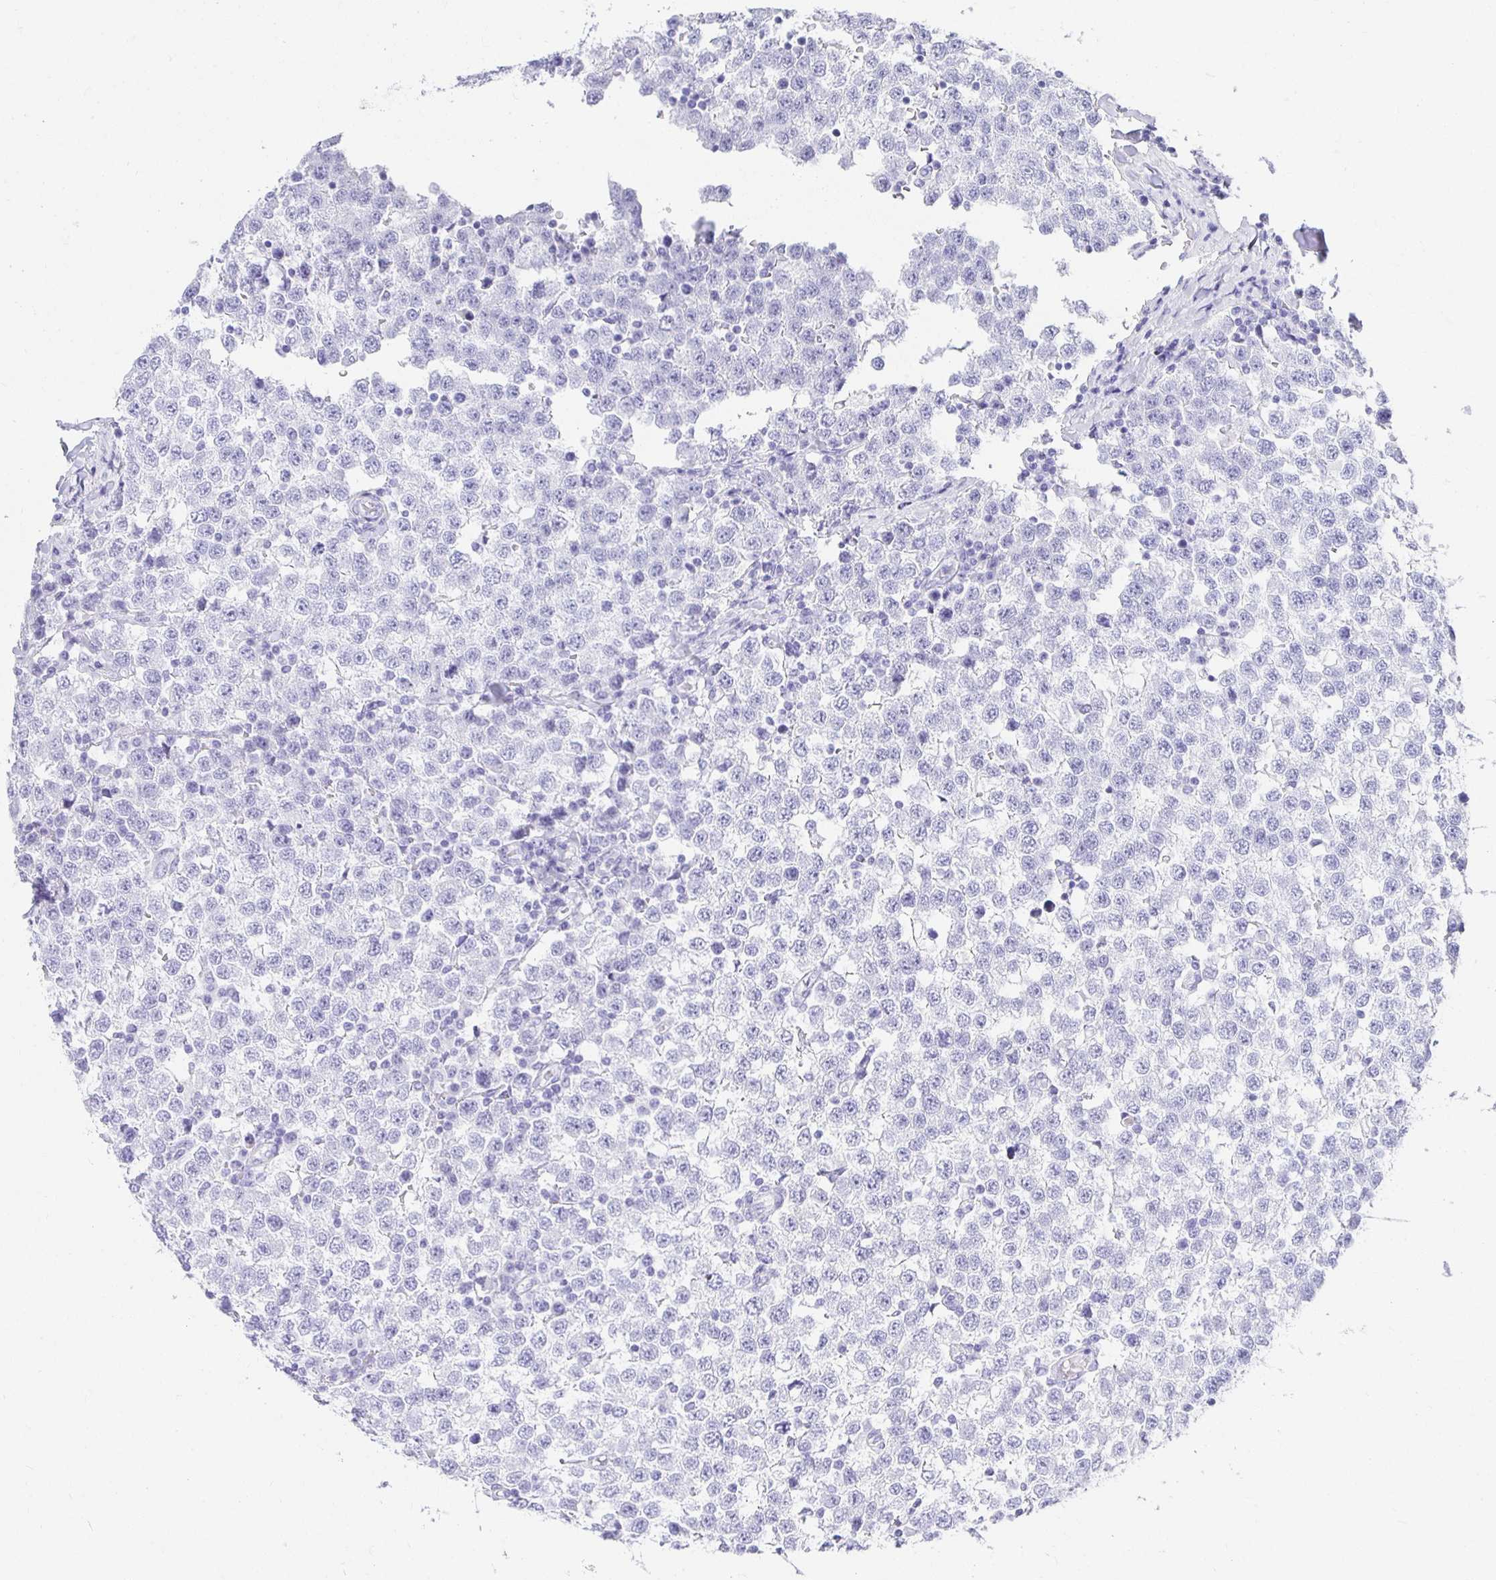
{"staining": {"intensity": "negative", "quantity": "none", "location": "none"}, "tissue": "testis cancer", "cell_type": "Tumor cells", "image_type": "cancer", "snomed": [{"axis": "morphology", "description": "Seminoma, NOS"}, {"axis": "topography", "description": "Testis"}], "caption": "Immunohistochemical staining of testis seminoma reveals no significant expression in tumor cells.", "gene": "CHAT", "patient": {"sex": "male", "age": 34}}